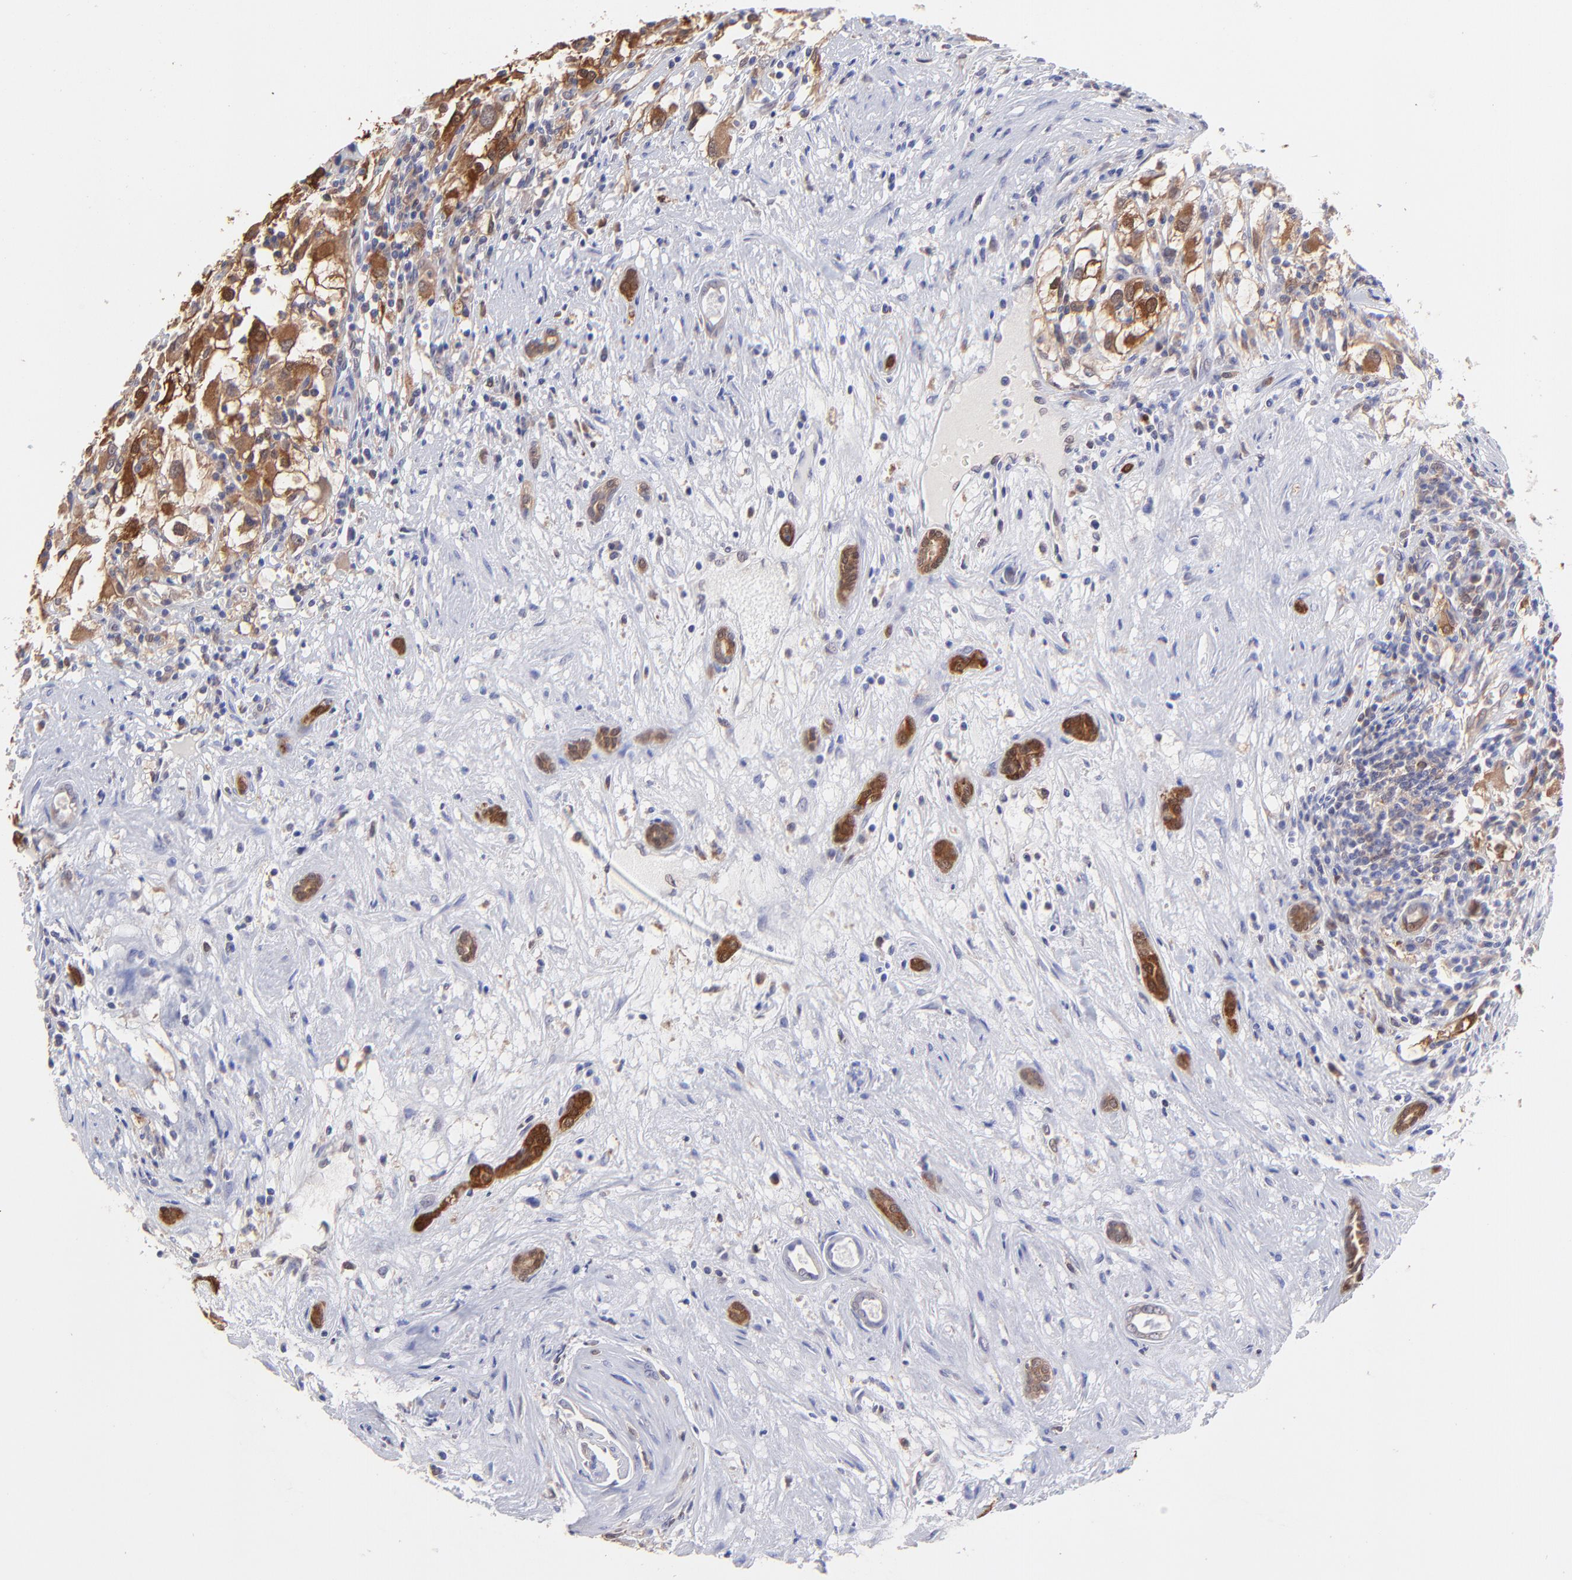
{"staining": {"intensity": "strong", "quantity": ">75%", "location": "cytoplasmic/membranous"}, "tissue": "renal cancer", "cell_type": "Tumor cells", "image_type": "cancer", "snomed": [{"axis": "morphology", "description": "Adenocarcinoma, NOS"}, {"axis": "topography", "description": "Kidney"}], "caption": "Human renal cancer (adenocarcinoma) stained with a protein marker exhibits strong staining in tumor cells.", "gene": "HYAL1", "patient": {"sex": "female", "age": 52}}